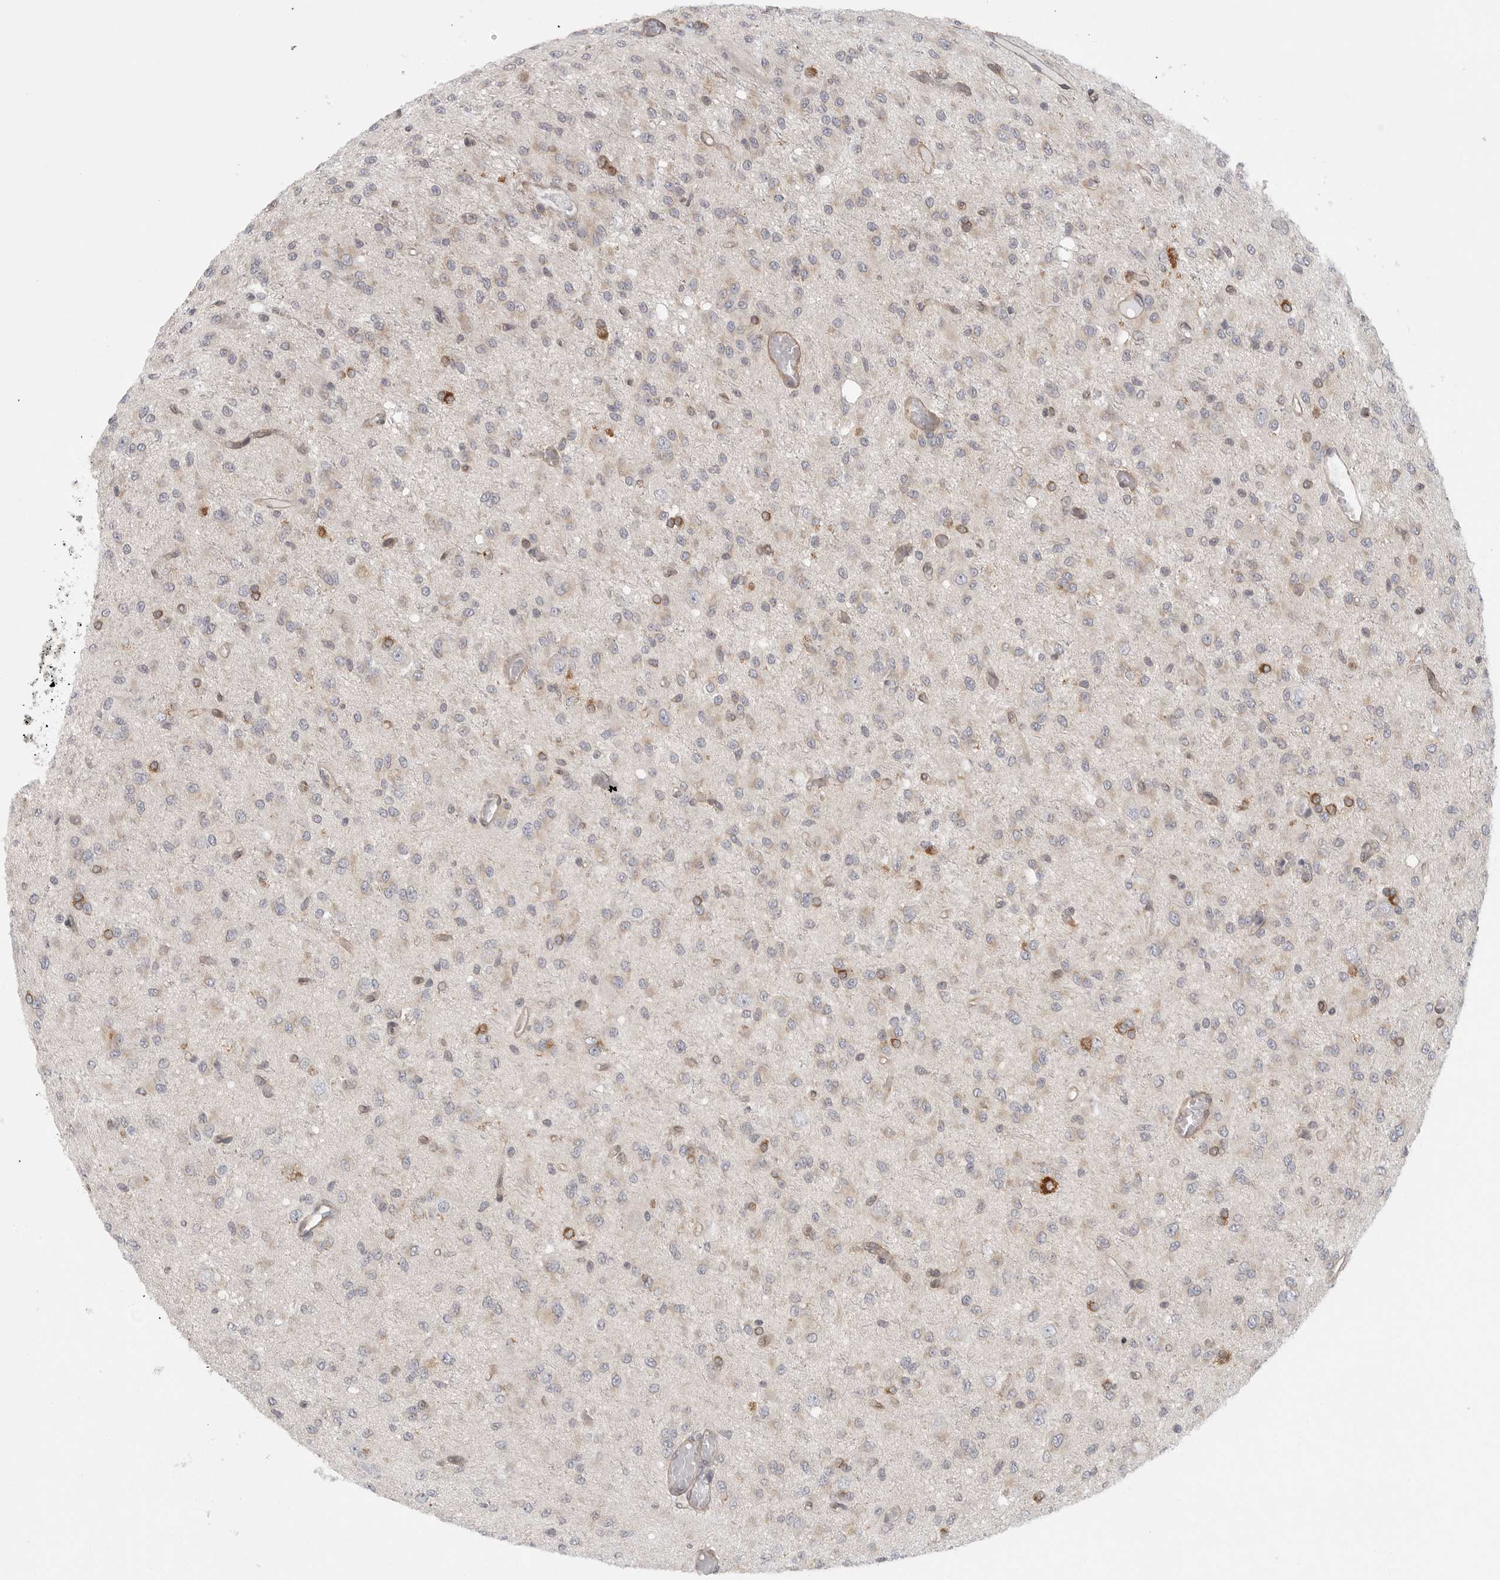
{"staining": {"intensity": "moderate", "quantity": "<25%", "location": "cytoplasmic/membranous"}, "tissue": "glioma", "cell_type": "Tumor cells", "image_type": "cancer", "snomed": [{"axis": "morphology", "description": "Glioma, malignant, High grade"}, {"axis": "topography", "description": "Brain"}], "caption": "About <25% of tumor cells in malignant high-grade glioma reveal moderate cytoplasmic/membranous protein staining as visualized by brown immunohistochemical staining.", "gene": "CERS2", "patient": {"sex": "female", "age": 59}}